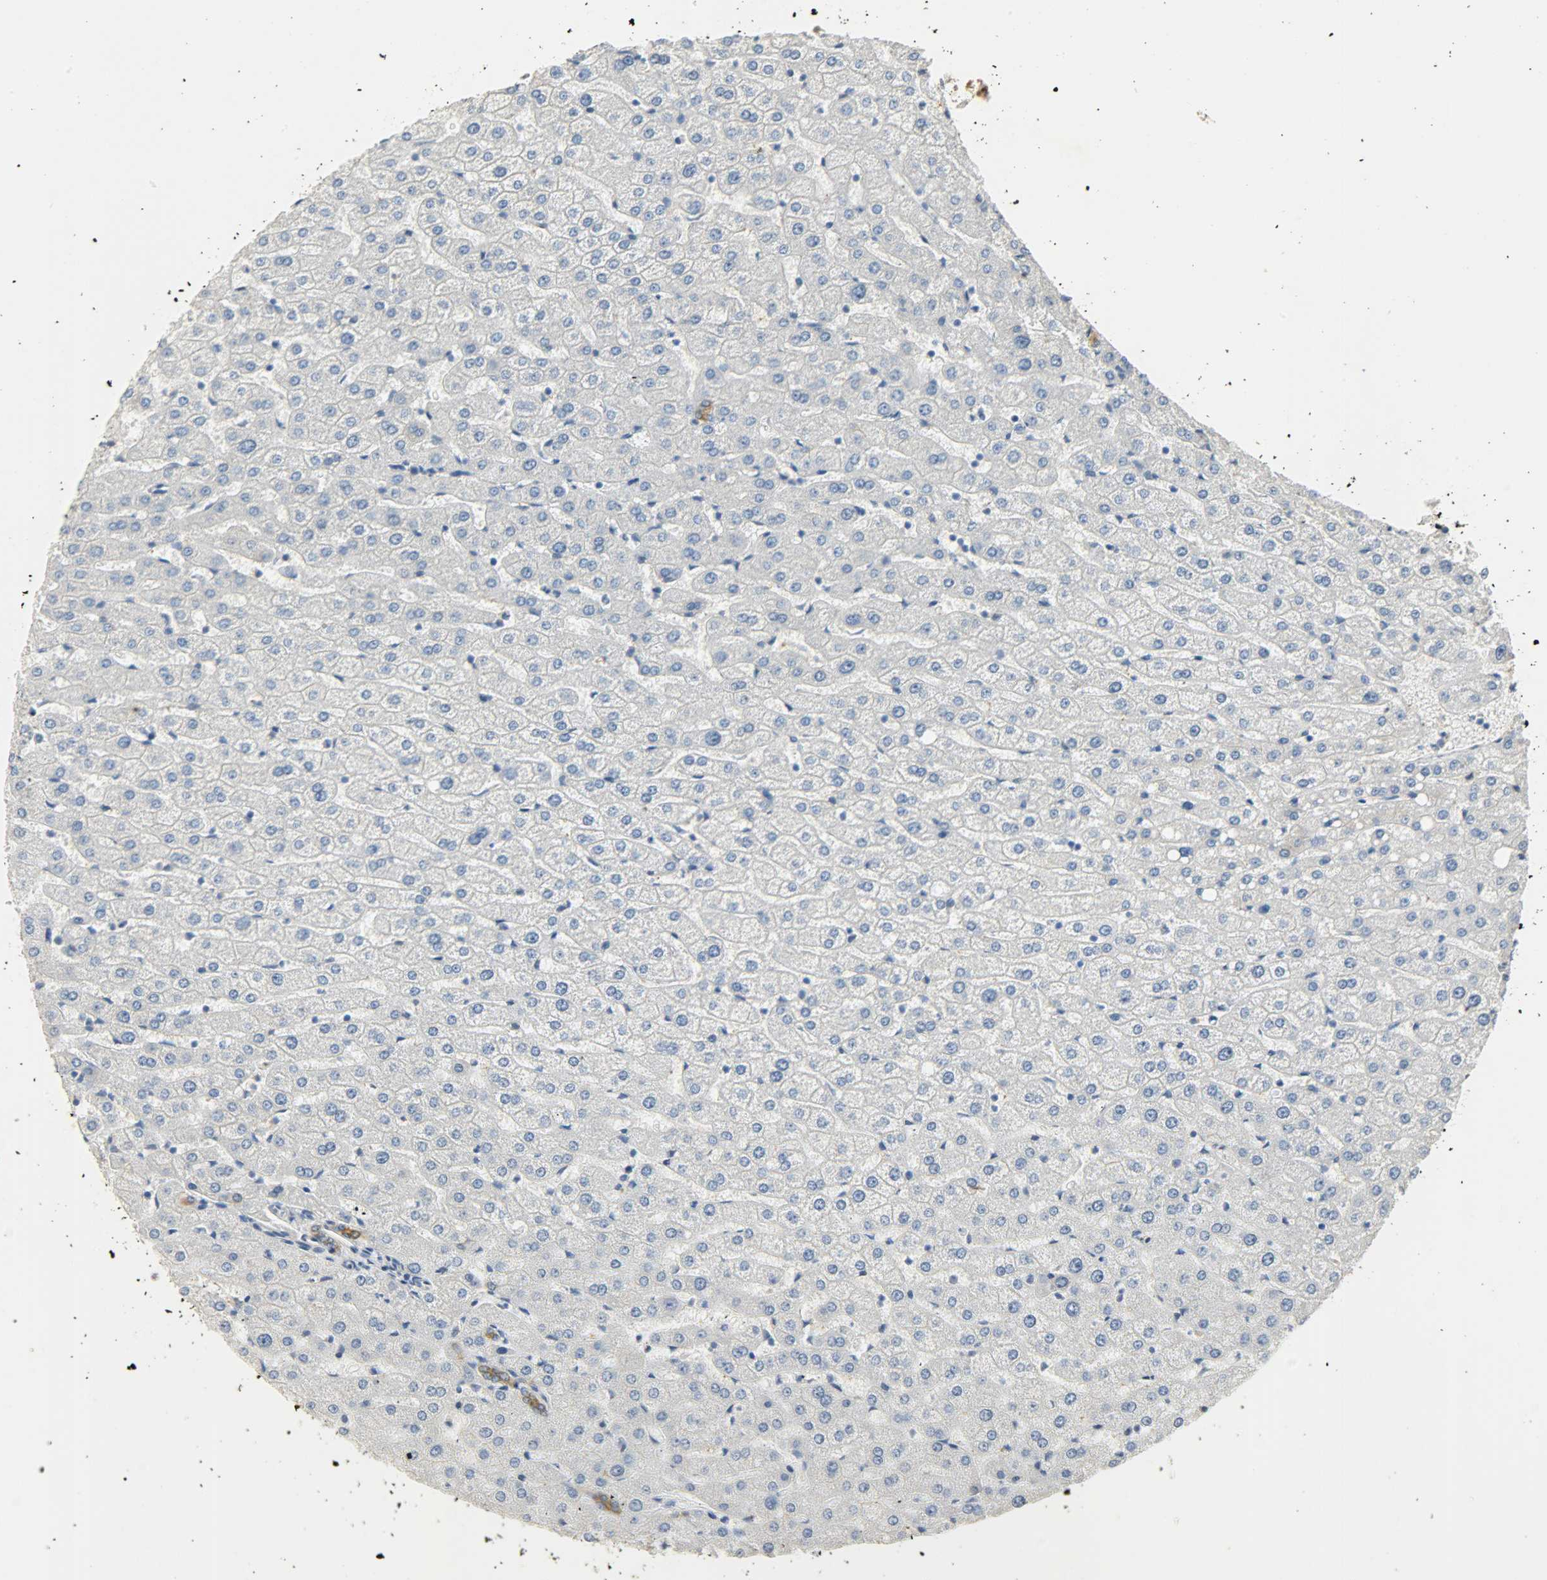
{"staining": {"intensity": "moderate", "quantity": ">75%", "location": "cytoplasmic/membranous"}, "tissue": "liver", "cell_type": "Cholangiocytes", "image_type": "normal", "snomed": [{"axis": "morphology", "description": "Normal tissue, NOS"}, {"axis": "morphology", "description": "Fibrosis, NOS"}, {"axis": "topography", "description": "Liver"}], "caption": "Cholangiocytes exhibit medium levels of moderate cytoplasmic/membranous staining in approximately >75% of cells in benign human liver. (DAB (3,3'-diaminobenzidine) IHC, brown staining for protein, blue staining for nuclei).", "gene": "USP13", "patient": {"sex": "female", "age": 29}}